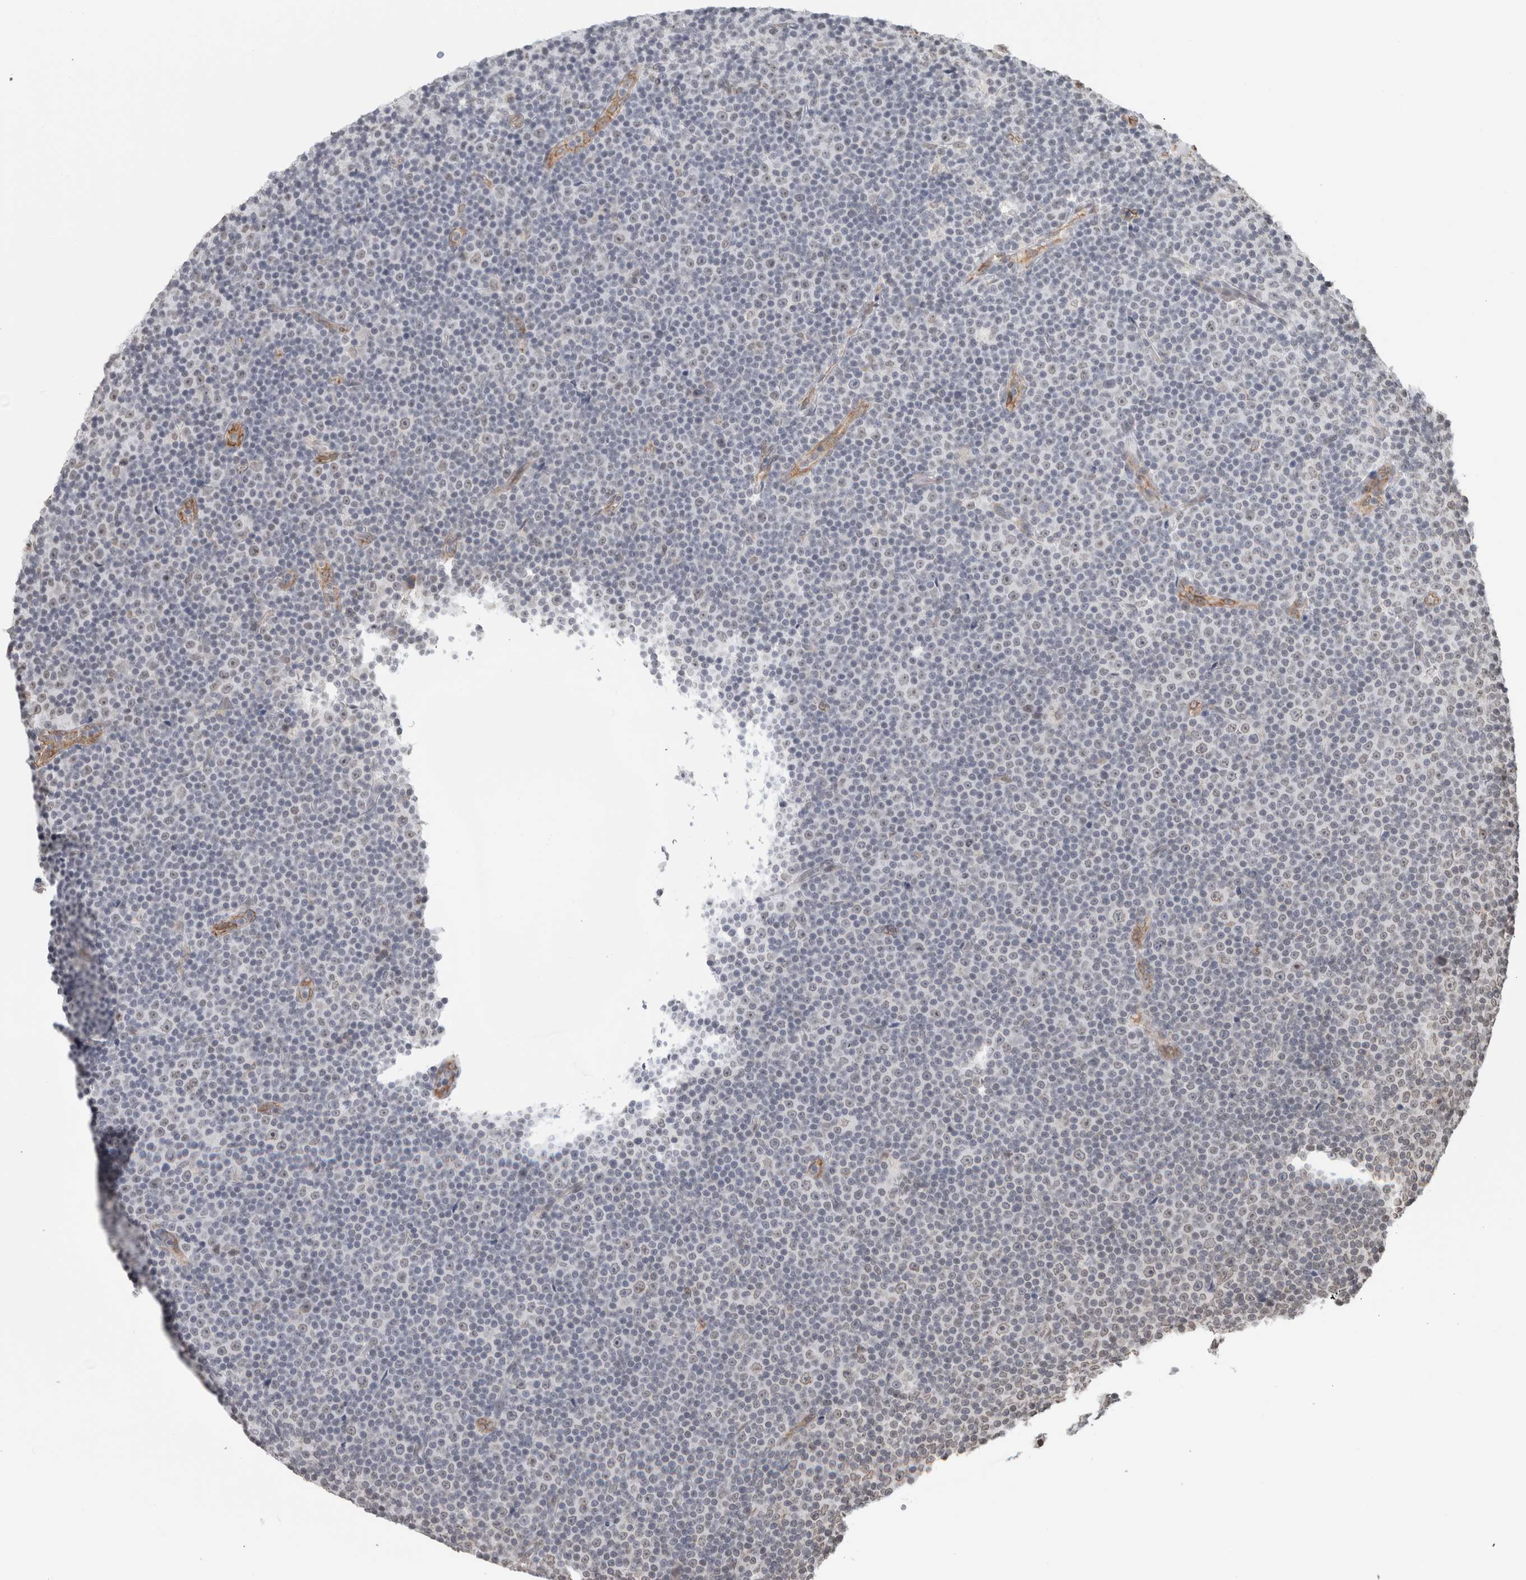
{"staining": {"intensity": "weak", "quantity": "<25%", "location": "nuclear"}, "tissue": "lymphoma", "cell_type": "Tumor cells", "image_type": "cancer", "snomed": [{"axis": "morphology", "description": "Malignant lymphoma, non-Hodgkin's type, Low grade"}, {"axis": "topography", "description": "Lymph node"}], "caption": "A photomicrograph of malignant lymphoma, non-Hodgkin's type (low-grade) stained for a protein exhibits no brown staining in tumor cells.", "gene": "RBMX2", "patient": {"sex": "female", "age": 67}}